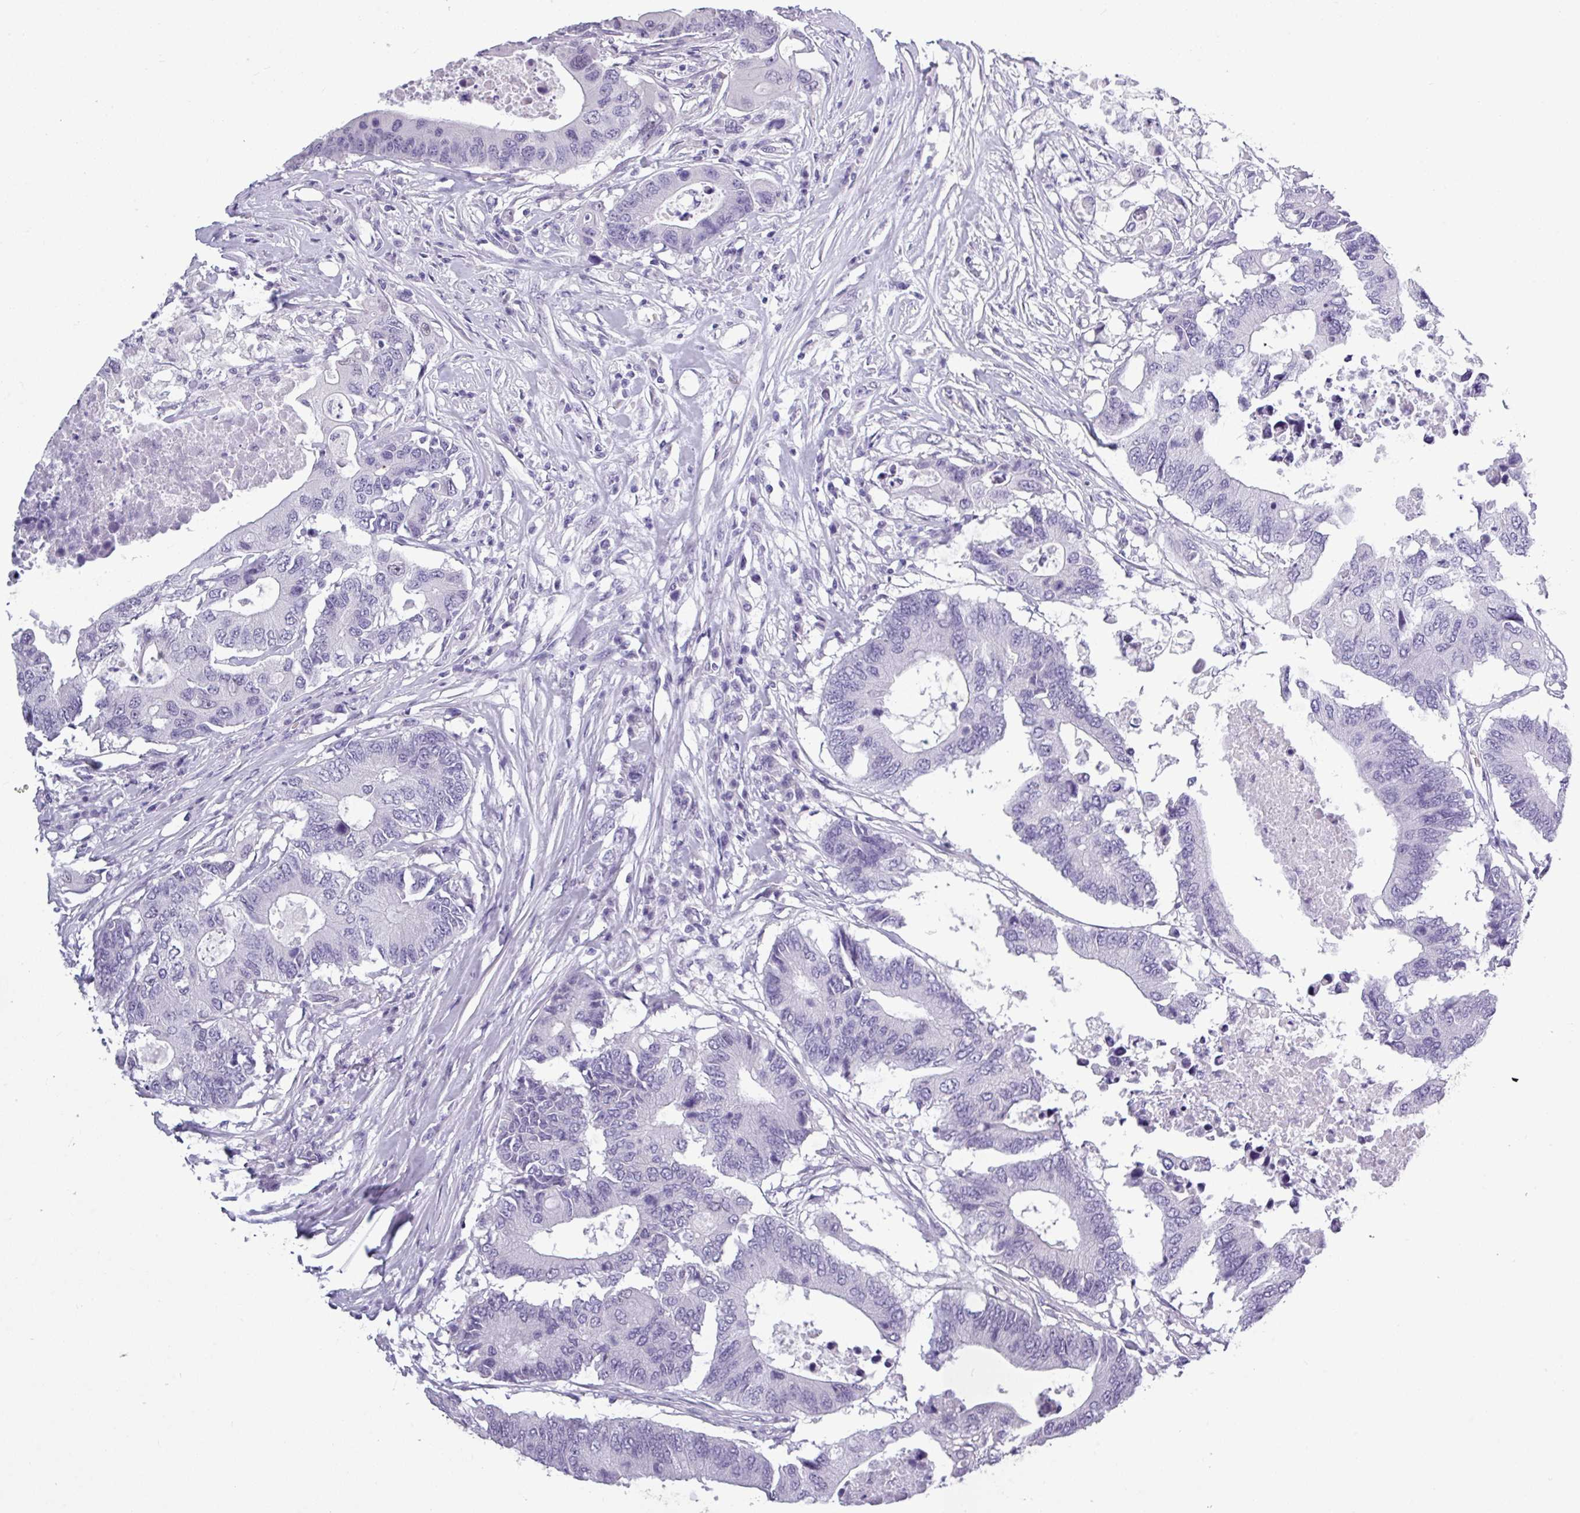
{"staining": {"intensity": "negative", "quantity": "none", "location": "none"}, "tissue": "colorectal cancer", "cell_type": "Tumor cells", "image_type": "cancer", "snomed": [{"axis": "morphology", "description": "Adenocarcinoma, NOS"}, {"axis": "topography", "description": "Colon"}], "caption": "There is no significant positivity in tumor cells of colorectal adenocarcinoma.", "gene": "SRGAP1", "patient": {"sex": "male", "age": 71}}